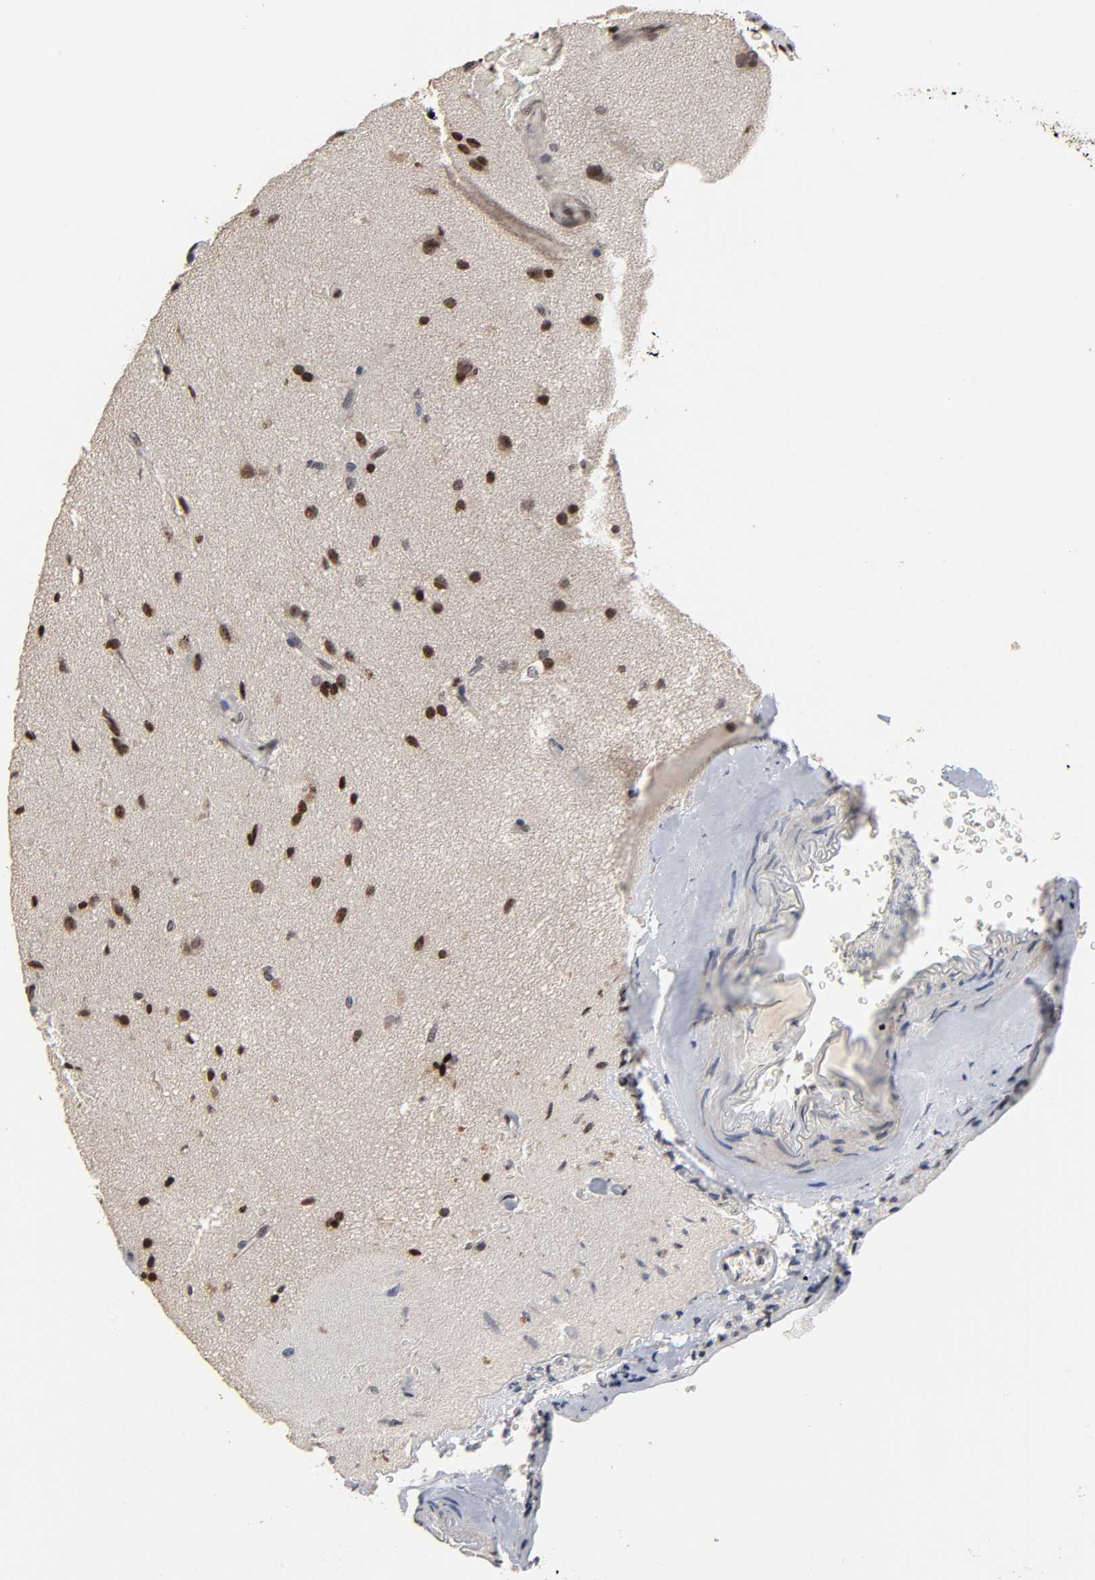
{"staining": {"intensity": "strong", "quantity": "25%-75%", "location": "nuclear"}, "tissue": "glioma", "cell_type": "Tumor cells", "image_type": "cancer", "snomed": [{"axis": "morphology", "description": "Glioma, malignant, Low grade"}, {"axis": "topography", "description": "Cerebral cortex"}], "caption": "Protein staining shows strong nuclear positivity in about 25%-75% of tumor cells in glioma.", "gene": "ZNF473", "patient": {"sex": "female", "age": 47}}